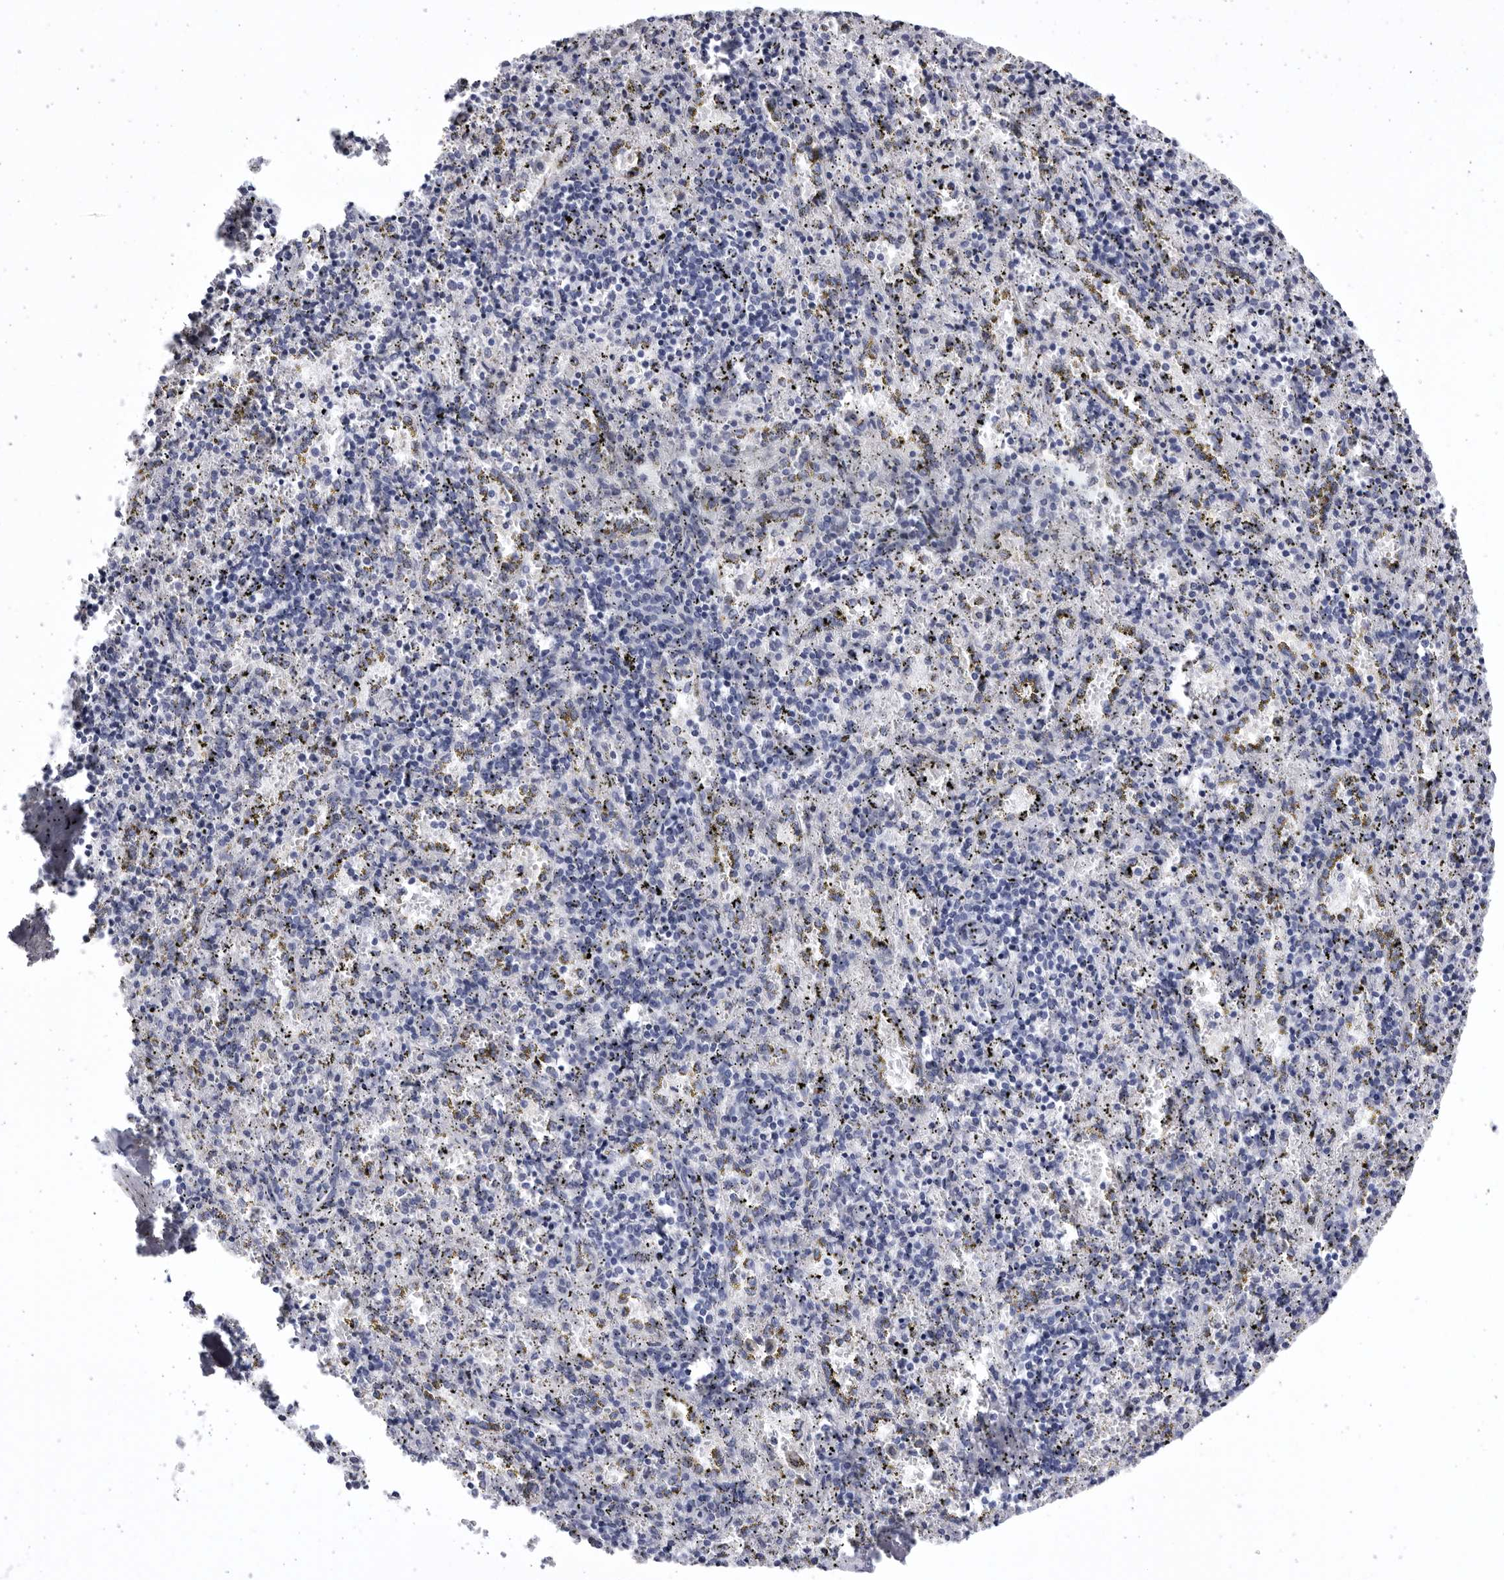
{"staining": {"intensity": "negative", "quantity": "none", "location": "none"}, "tissue": "spleen", "cell_type": "Cells in red pulp", "image_type": "normal", "snomed": [{"axis": "morphology", "description": "Normal tissue, NOS"}, {"axis": "topography", "description": "Spleen"}], "caption": "High magnification brightfield microscopy of normal spleen stained with DAB (brown) and counterstained with hematoxylin (blue): cells in red pulp show no significant expression.", "gene": "CCDC181", "patient": {"sex": "male", "age": 11}}